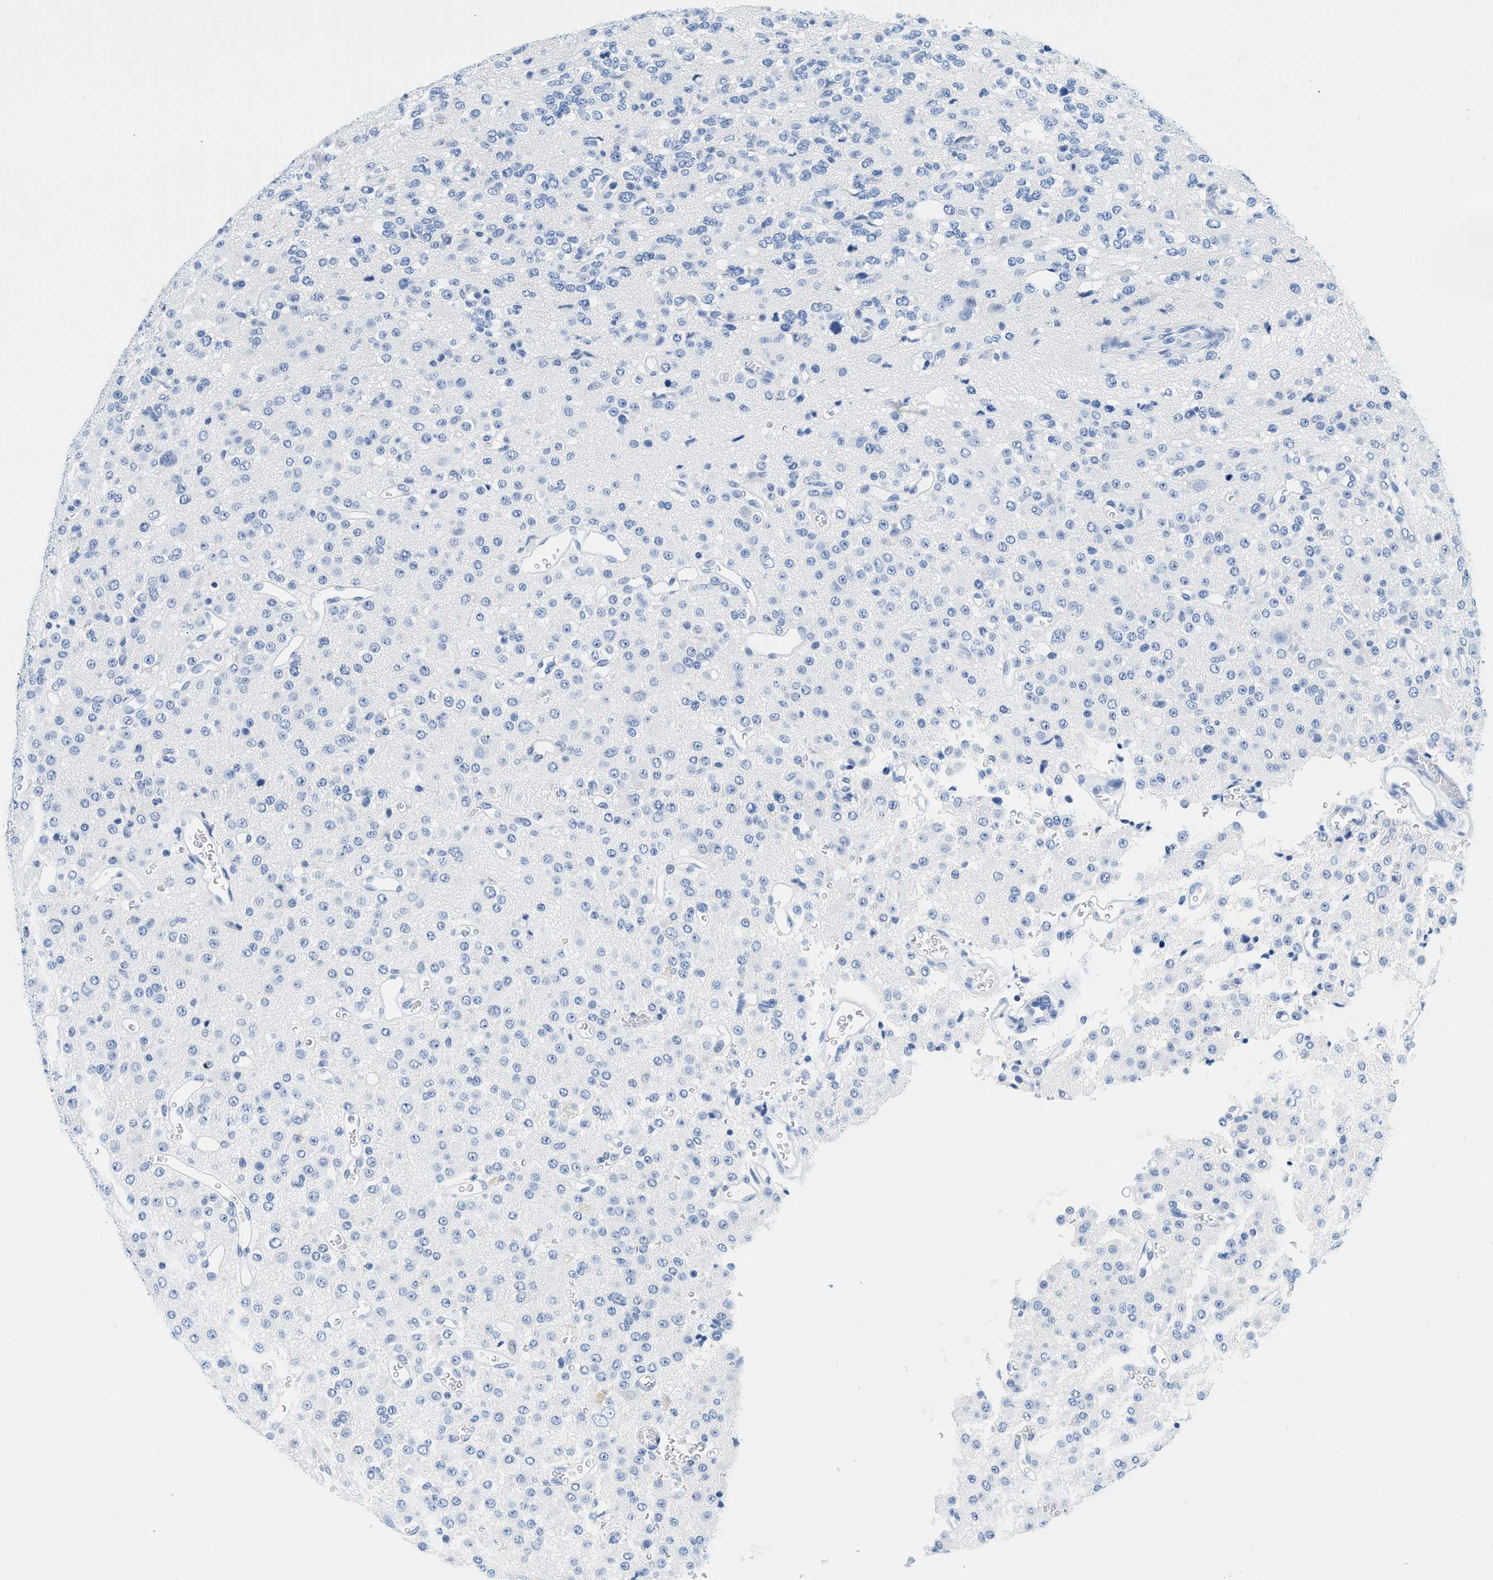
{"staining": {"intensity": "negative", "quantity": "none", "location": "none"}, "tissue": "glioma", "cell_type": "Tumor cells", "image_type": "cancer", "snomed": [{"axis": "morphology", "description": "Glioma, malignant, Low grade"}, {"axis": "topography", "description": "Brain"}], "caption": "Tumor cells are negative for protein expression in human malignant glioma (low-grade). Brightfield microscopy of IHC stained with DAB (brown) and hematoxylin (blue), captured at high magnification.", "gene": "GSN", "patient": {"sex": "male", "age": 38}}